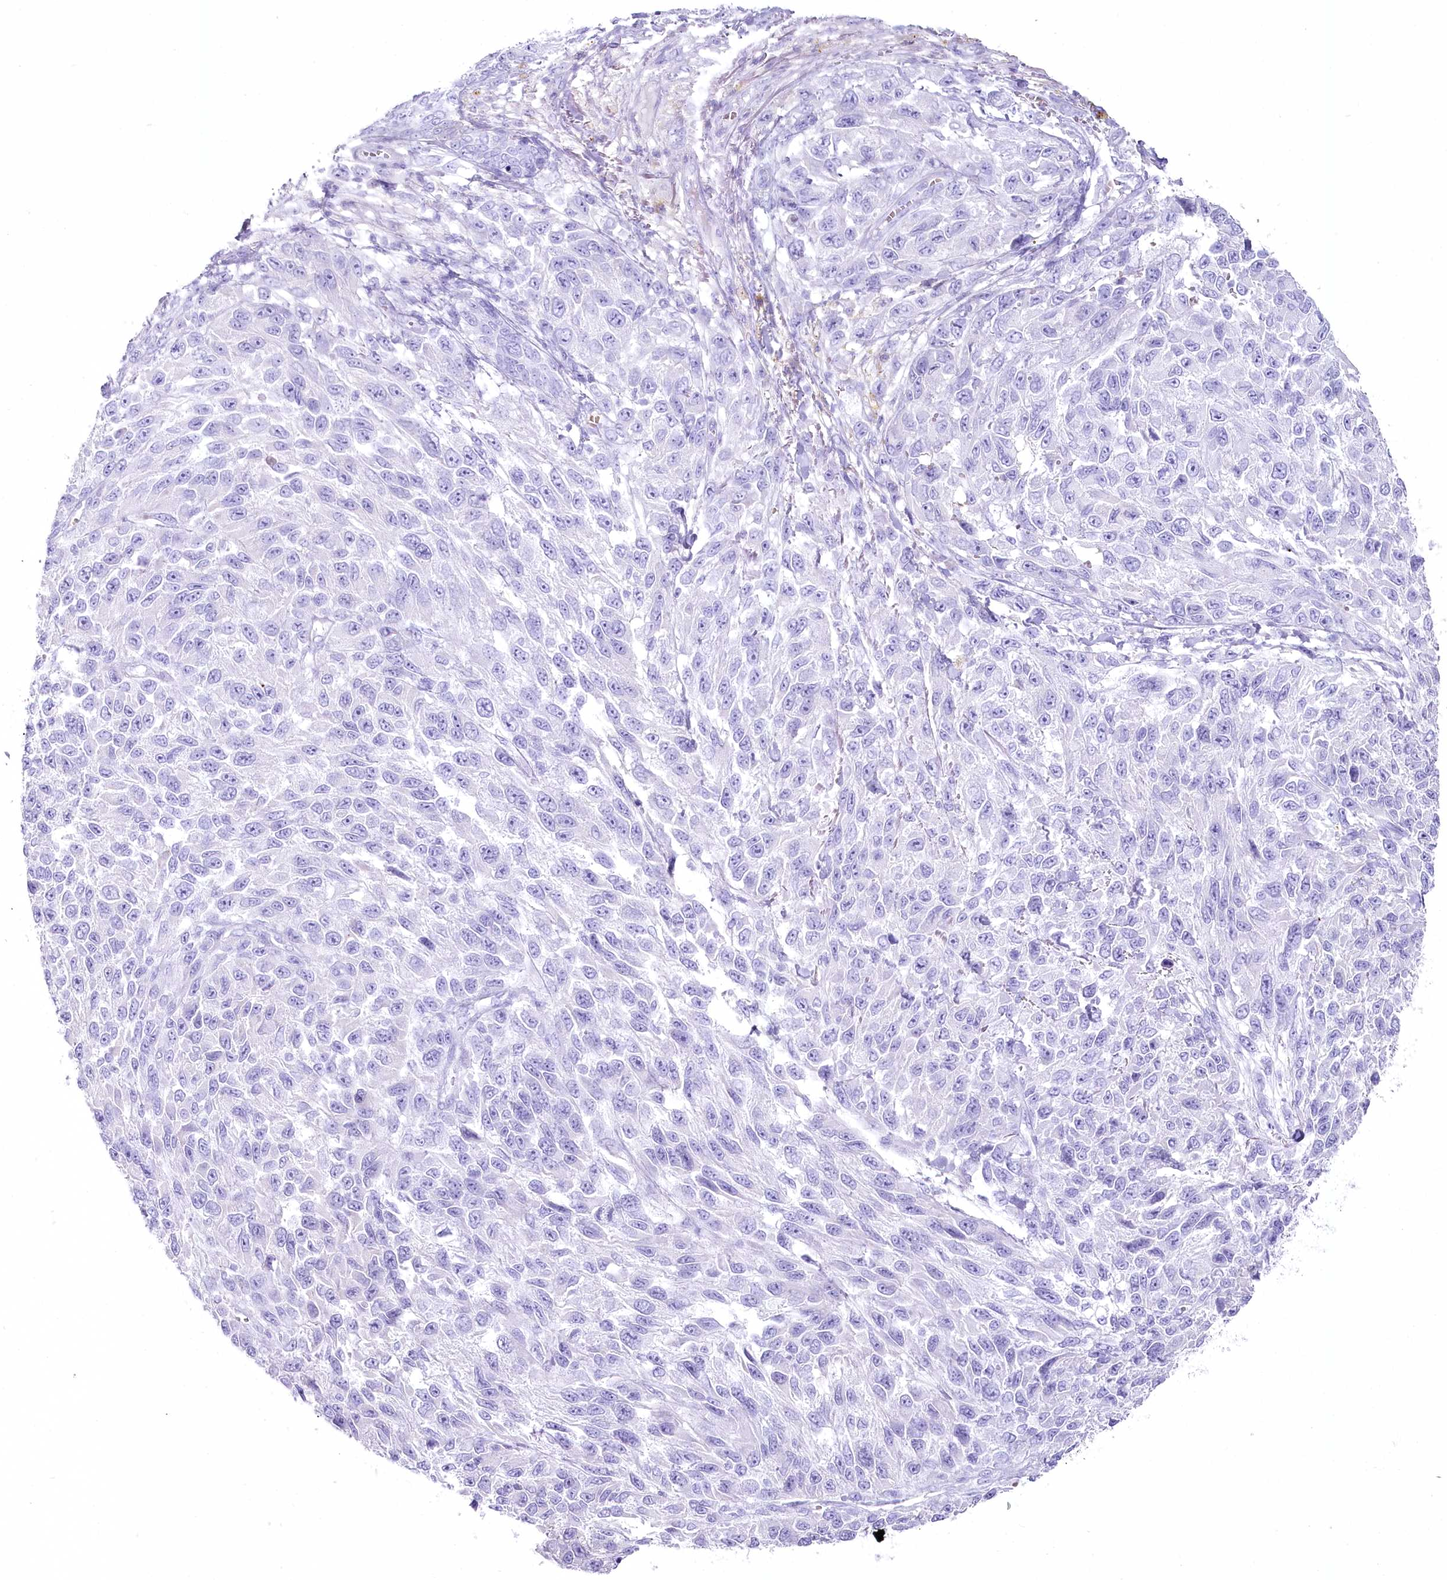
{"staining": {"intensity": "negative", "quantity": "none", "location": "none"}, "tissue": "melanoma", "cell_type": "Tumor cells", "image_type": "cancer", "snomed": [{"axis": "morphology", "description": "Malignant melanoma, NOS"}, {"axis": "topography", "description": "Skin"}], "caption": "Image shows no significant protein staining in tumor cells of malignant melanoma.", "gene": "IFIT5", "patient": {"sex": "female", "age": 96}}